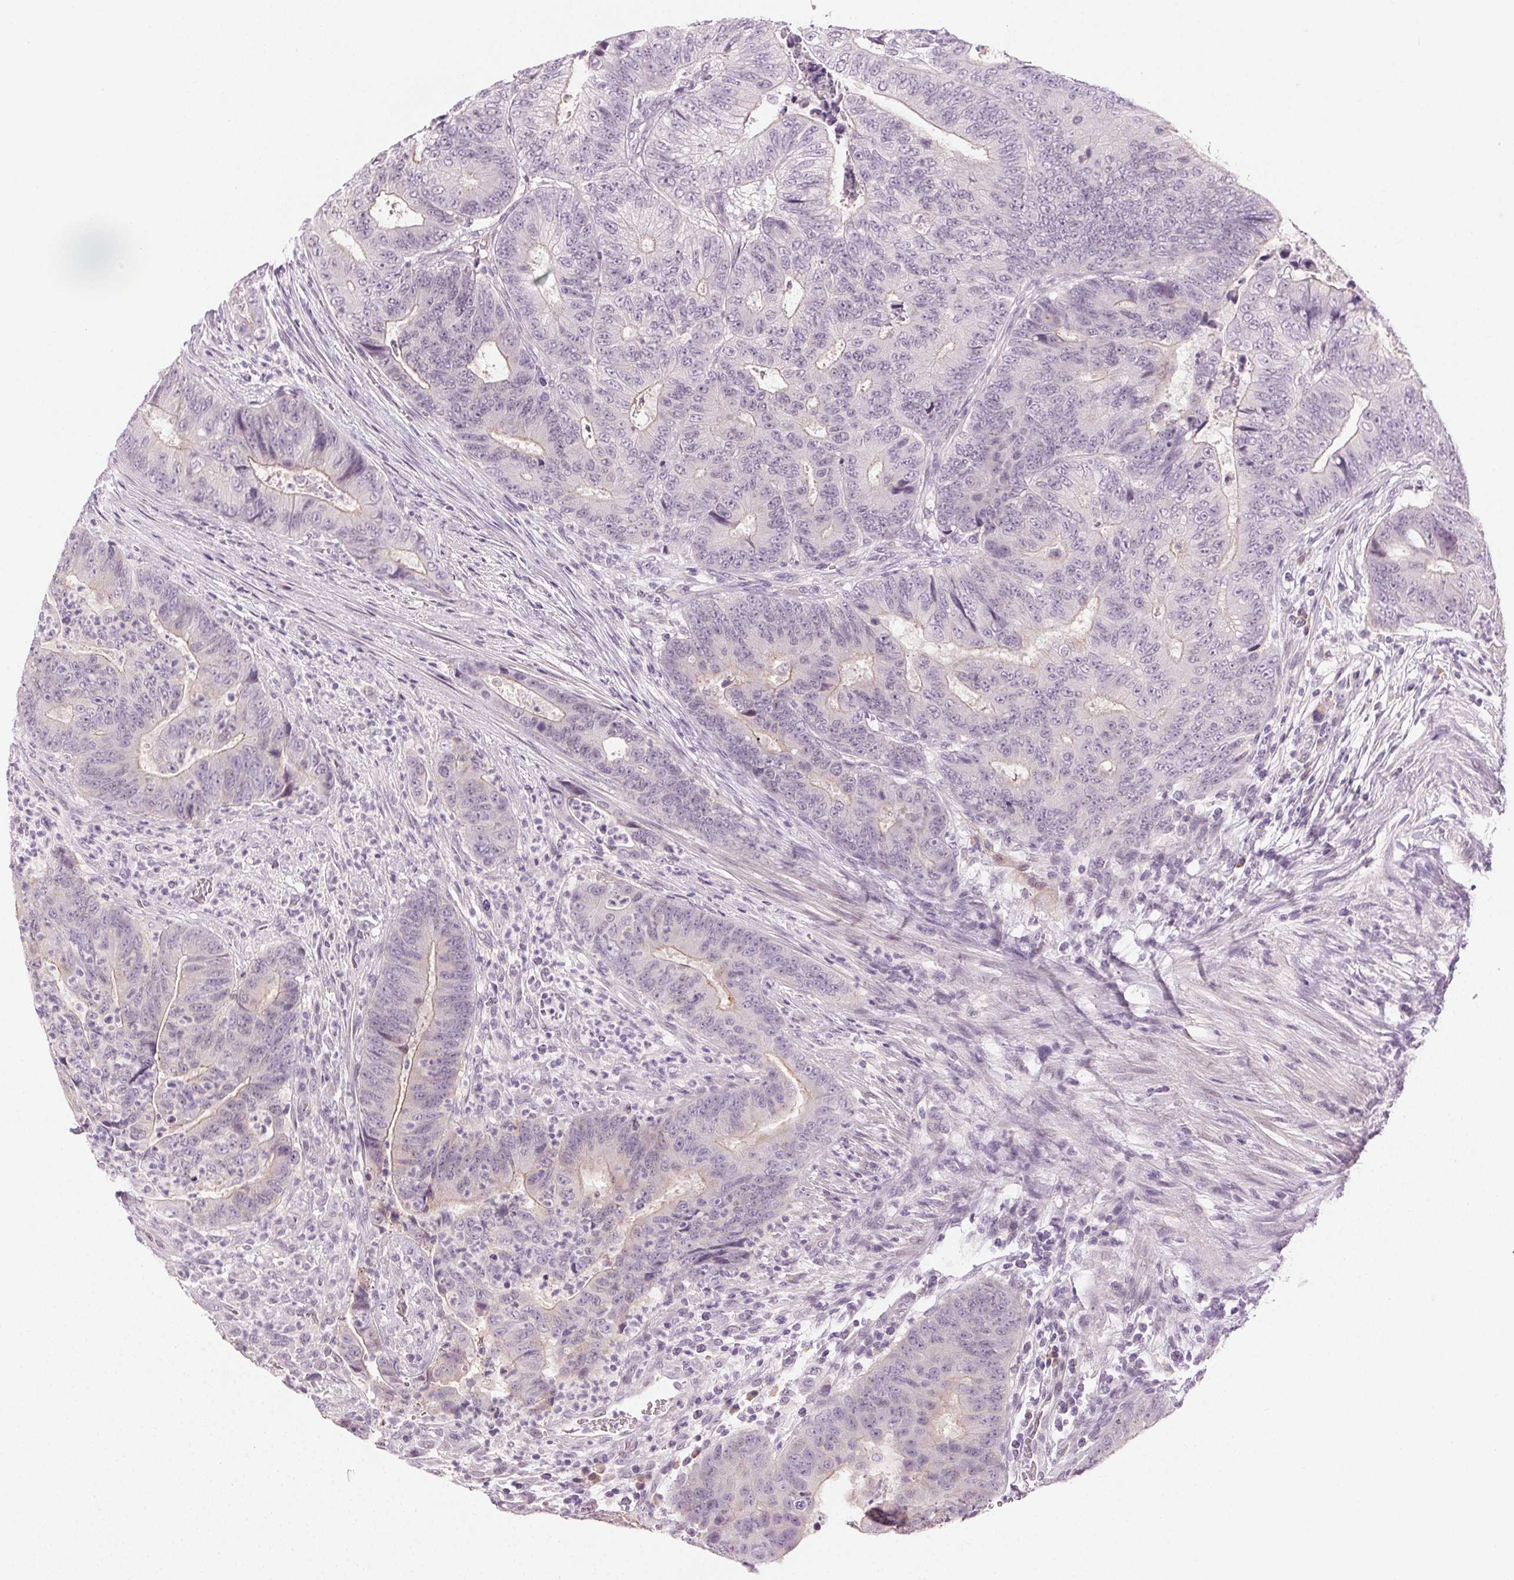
{"staining": {"intensity": "negative", "quantity": "none", "location": "none"}, "tissue": "colorectal cancer", "cell_type": "Tumor cells", "image_type": "cancer", "snomed": [{"axis": "morphology", "description": "Adenocarcinoma, NOS"}, {"axis": "topography", "description": "Colon"}], "caption": "This is a micrograph of immunohistochemistry staining of colorectal cancer, which shows no positivity in tumor cells. Brightfield microscopy of IHC stained with DAB (3,3'-diaminobenzidine) (brown) and hematoxylin (blue), captured at high magnification.", "gene": "HSF5", "patient": {"sex": "female", "age": 48}}